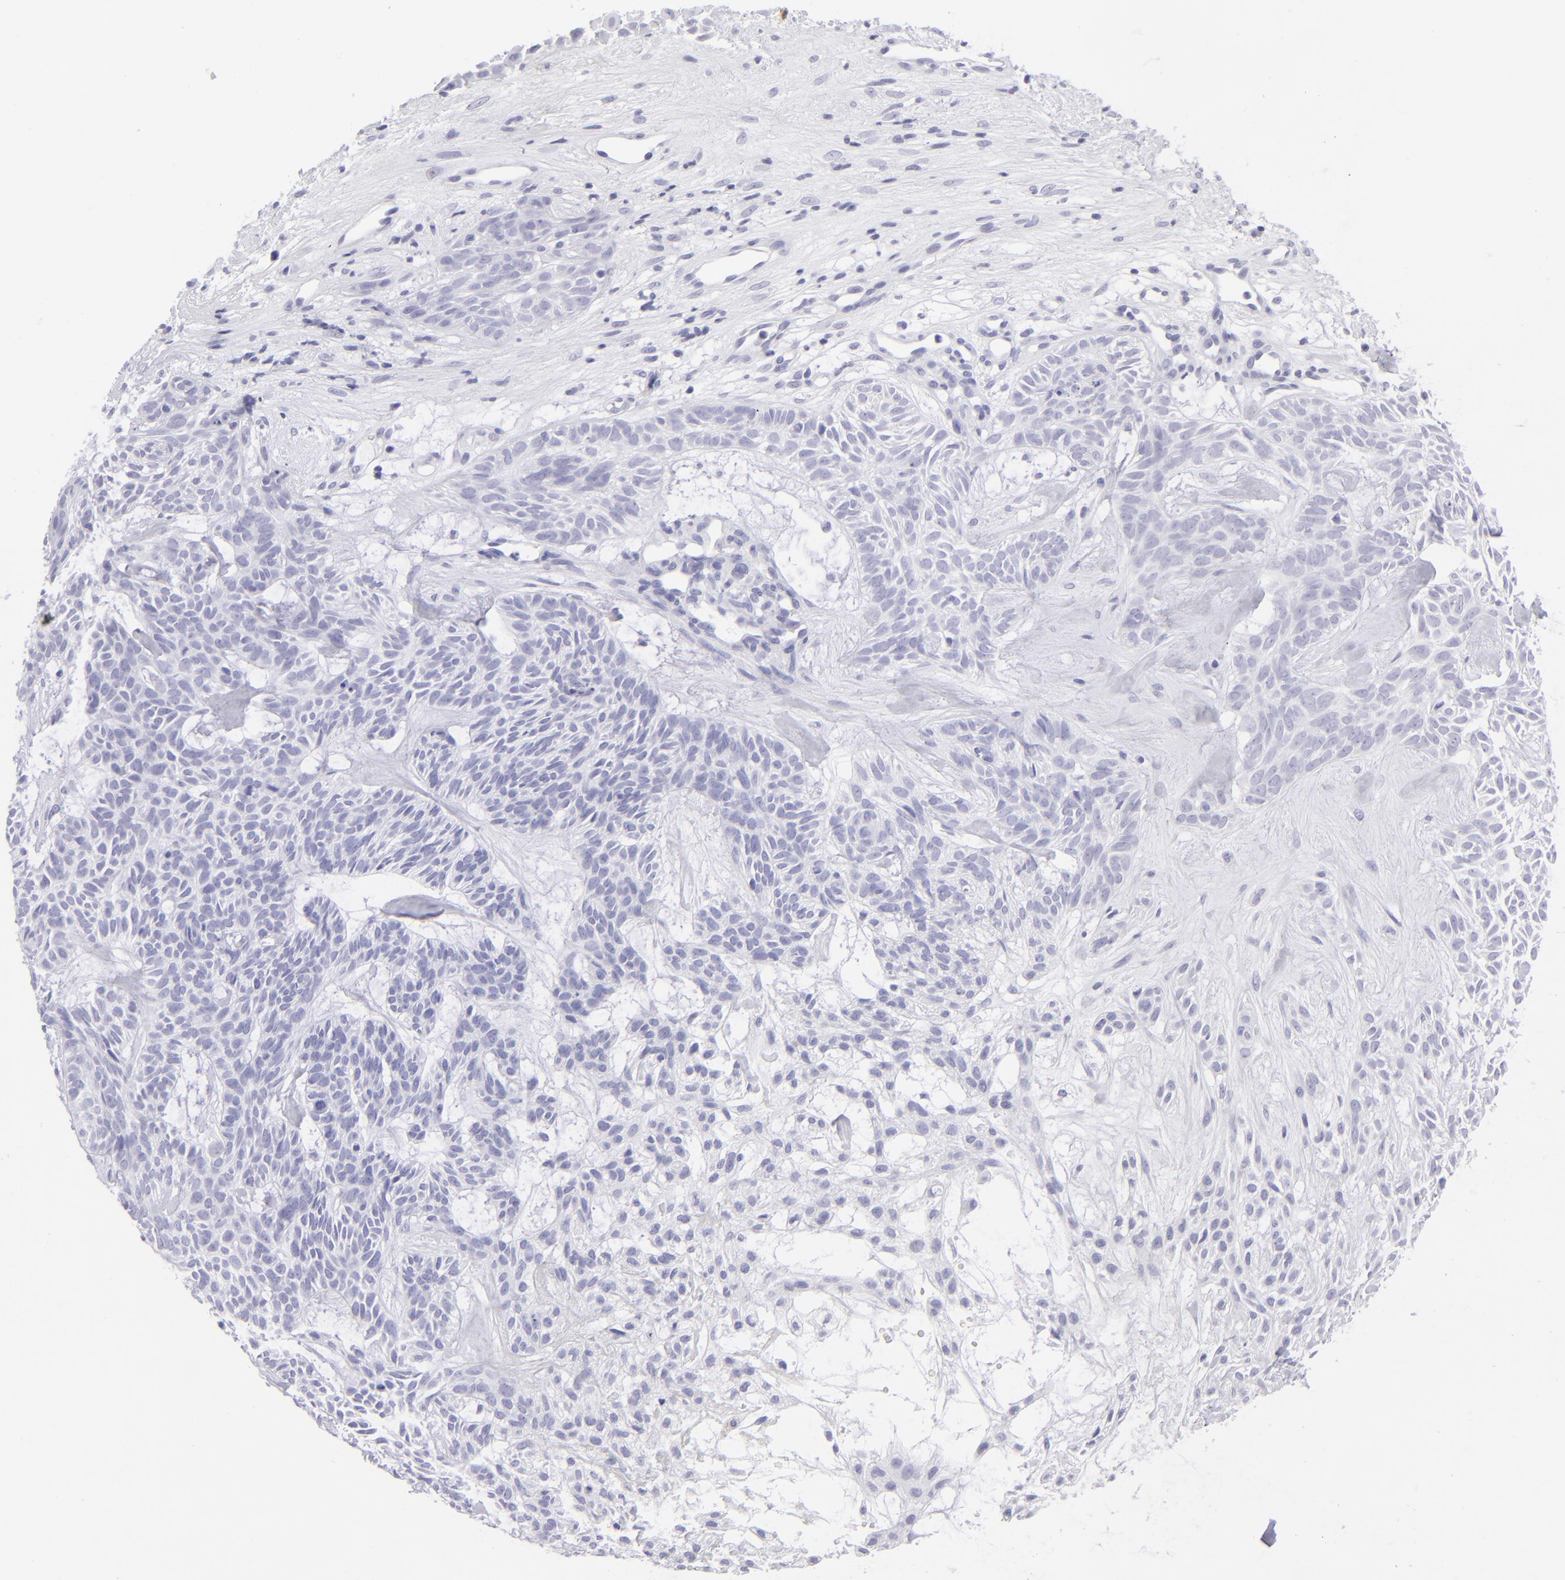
{"staining": {"intensity": "negative", "quantity": "none", "location": "none"}, "tissue": "skin cancer", "cell_type": "Tumor cells", "image_type": "cancer", "snomed": [{"axis": "morphology", "description": "Basal cell carcinoma"}, {"axis": "topography", "description": "Skin"}], "caption": "Micrograph shows no protein staining in tumor cells of skin cancer (basal cell carcinoma) tissue.", "gene": "SLC1A3", "patient": {"sex": "male", "age": 75}}